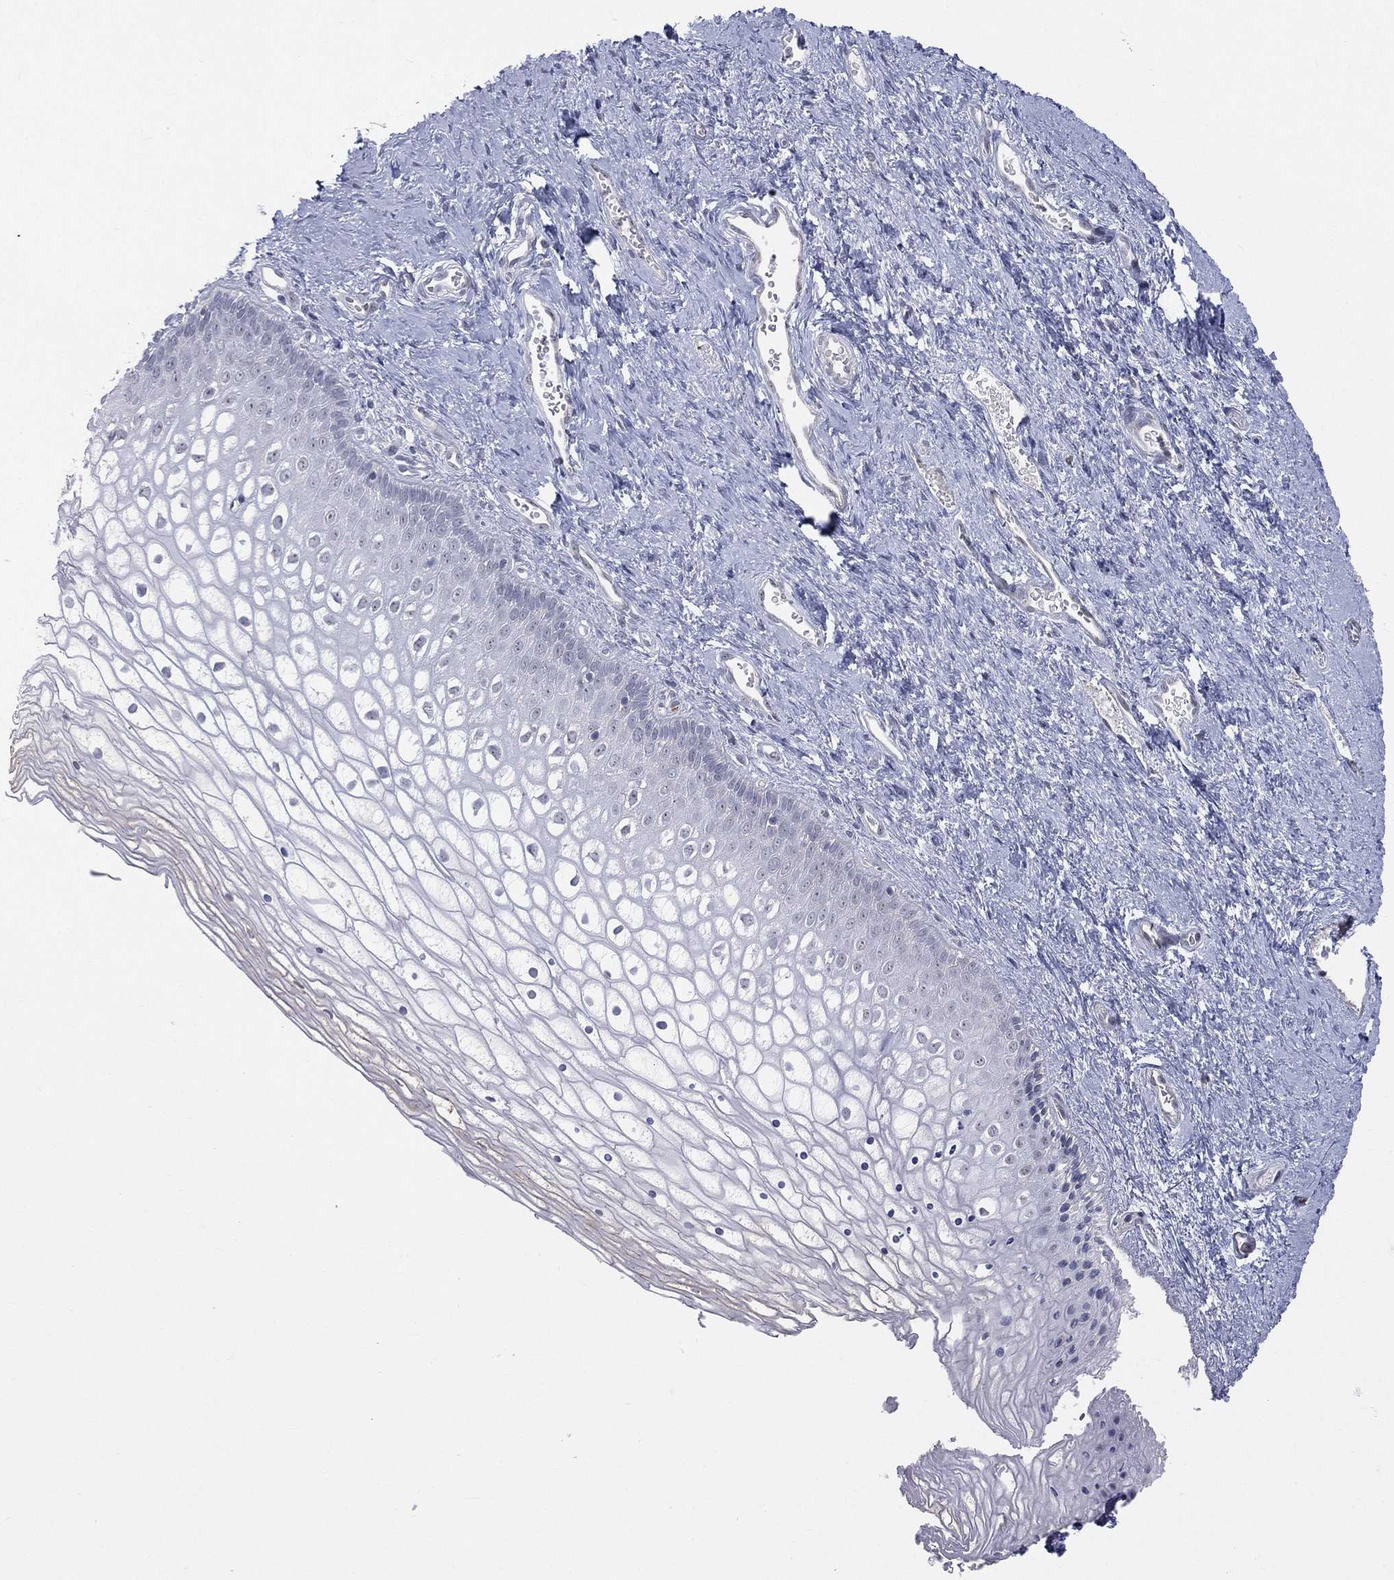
{"staining": {"intensity": "negative", "quantity": "none", "location": "none"}, "tissue": "vagina", "cell_type": "Squamous epithelial cells", "image_type": "normal", "snomed": [{"axis": "morphology", "description": "Normal tissue, NOS"}, {"axis": "topography", "description": "Vagina"}], "caption": "Immunohistochemical staining of benign human vagina reveals no significant positivity in squamous epithelial cells. Brightfield microscopy of IHC stained with DAB (brown) and hematoxylin (blue), captured at high magnification.", "gene": "CD22", "patient": {"sex": "female", "age": 32}}